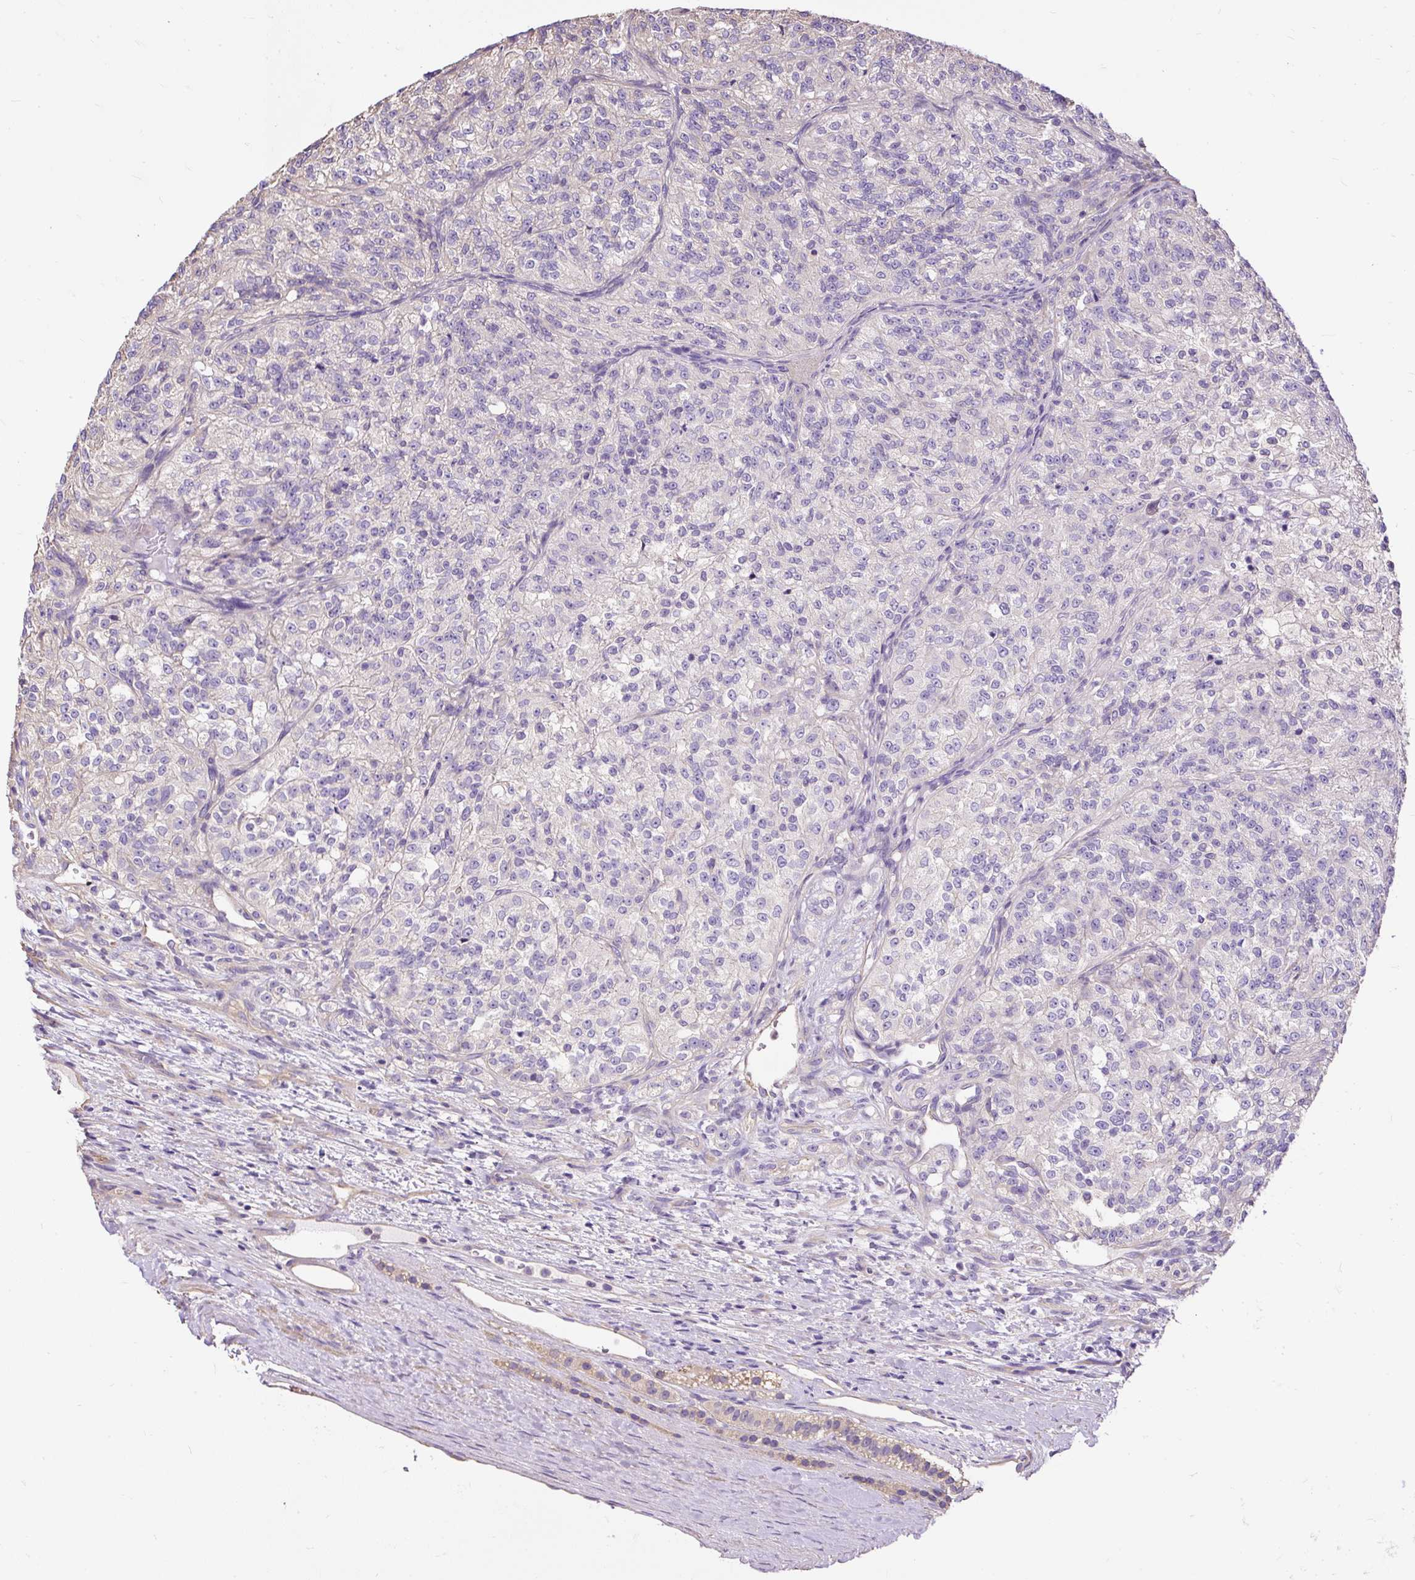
{"staining": {"intensity": "negative", "quantity": "none", "location": "none"}, "tissue": "renal cancer", "cell_type": "Tumor cells", "image_type": "cancer", "snomed": [{"axis": "morphology", "description": "Adenocarcinoma, NOS"}, {"axis": "topography", "description": "Kidney"}], "caption": "Immunohistochemistry (IHC) of renal adenocarcinoma shows no positivity in tumor cells.", "gene": "PDIA2", "patient": {"sex": "female", "age": 63}}